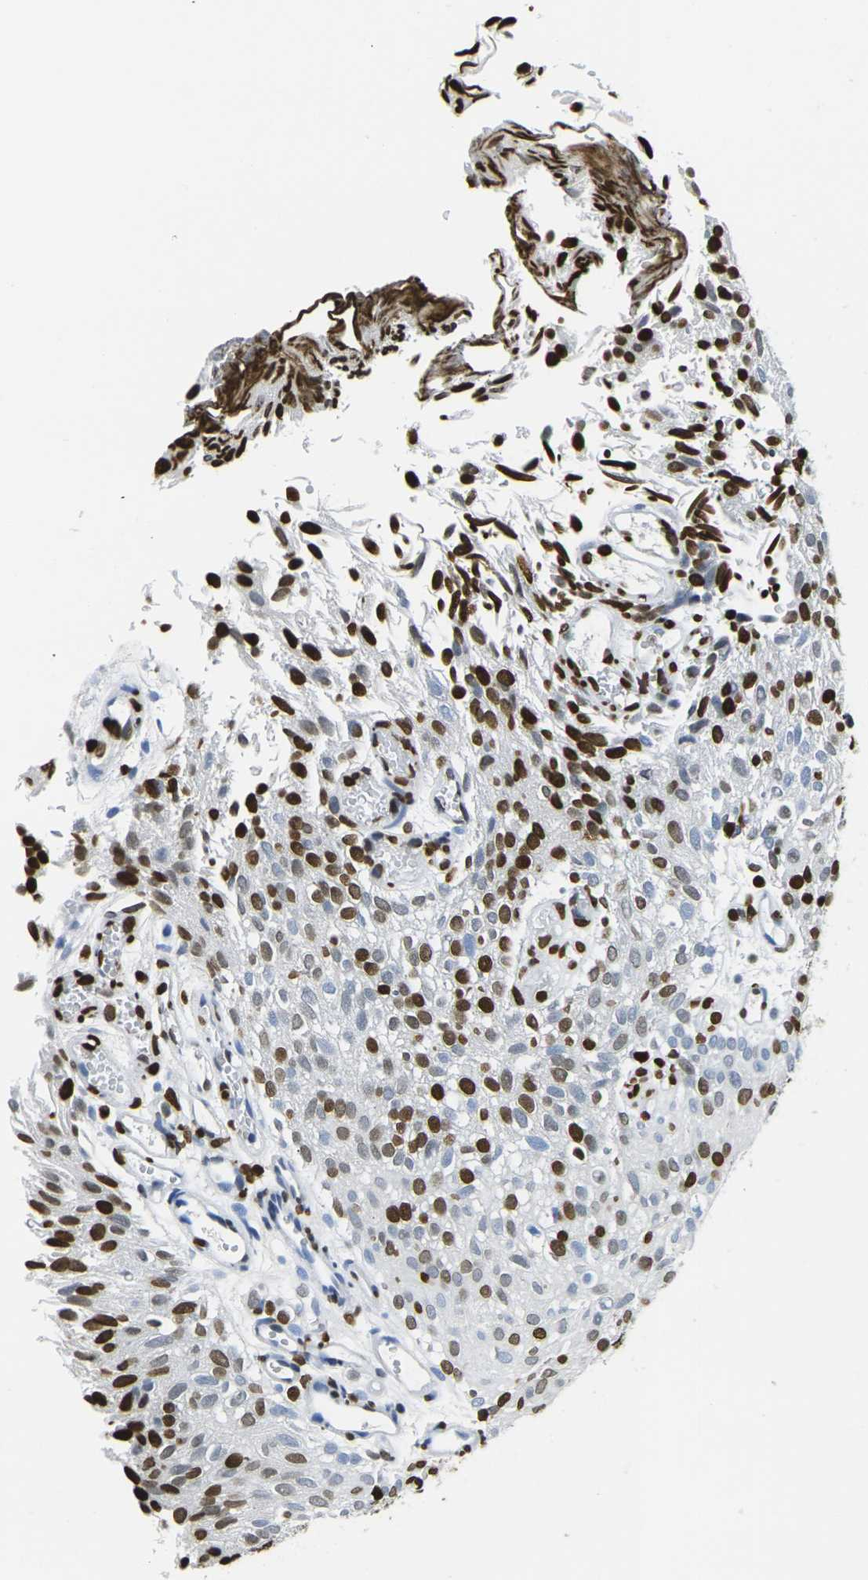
{"staining": {"intensity": "strong", "quantity": "25%-75%", "location": "nuclear"}, "tissue": "urothelial cancer", "cell_type": "Tumor cells", "image_type": "cancer", "snomed": [{"axis": "morphology", "description": "Urothelial carcinoma, Low grade"}, {"axis": "topography", "description": "Urinary bladder"}], "caption": "Immunohistochemical staining of human urothelial cancer displays high levels of strong nuclear protein staining in about 25%-75% of tumor cells.", "gene": "DRAXIN", "patient": {"sex": "male", "age": 78}}